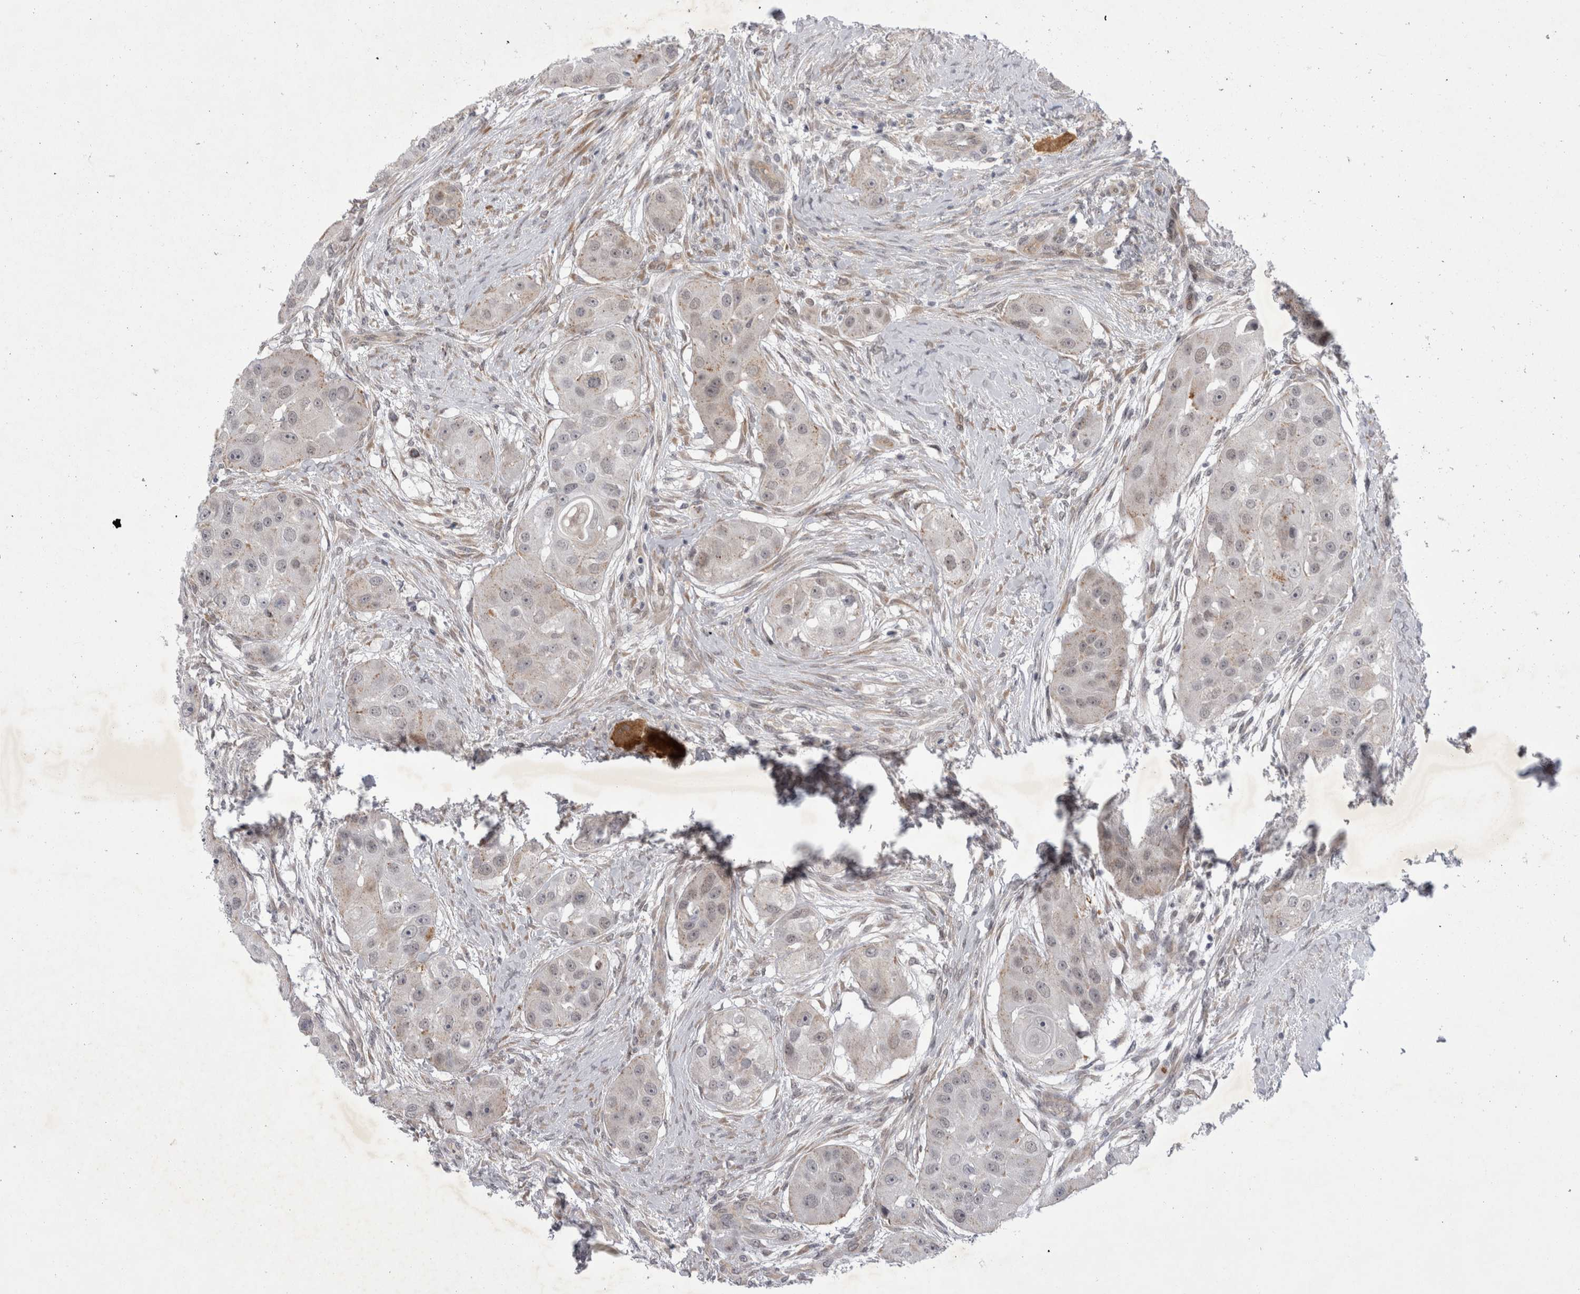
{"staining": {"intensity": "negative", "quantity": "none", "location": "none"}, "tissue": "head and neck cancer", "cell_type": "Tumor cells", "image_type": "cancer", "snomed": [{"axis": "morphology", "description": "Normal tissue, NOS"}, {"axis": "morphology", "description": "Squamous cell carcinoma, NOS"}, {"axis": "topography", "description": "Skeletal muscle"}, {"axis": "topography", "description": "Head-Neck"}], "caption": "IHC image of neoplastic tissue: human head and neck cancer stained with DAB (3,3'-diaminobenzidine) displays no significant protein expression in tumor cells.", "gene": "PARP11", "patient": {"sex": "male", "age": 51}}